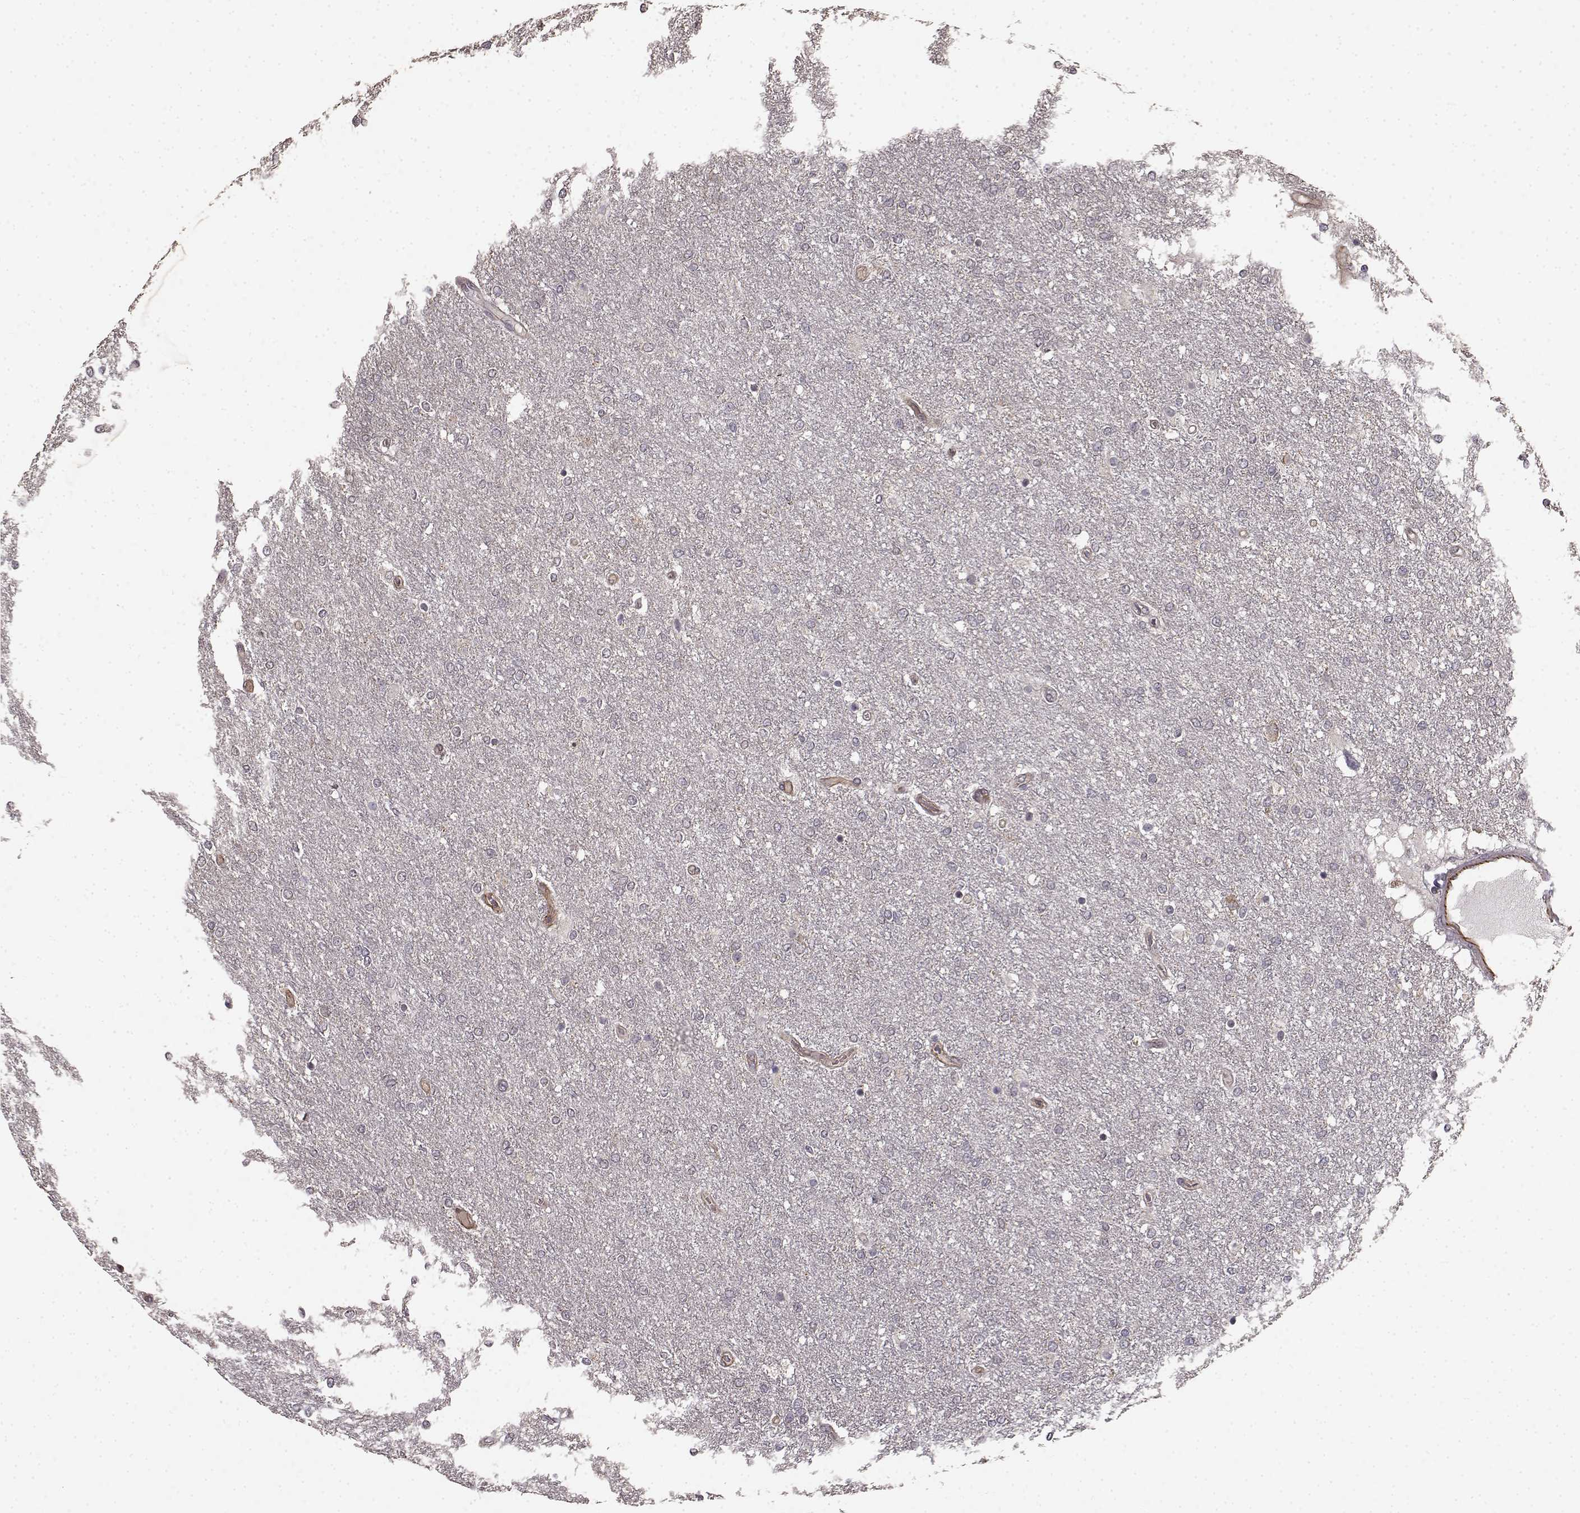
{"staining": {"intensity": "negative", "quantity": "none", "location": "none"}, "tissue": "glioma", "cell_type": "Tumor cells", "image_type": "cancer", "snomed": [{"axis": "morphology", "description": "Glioma, malignant, High grade"}, {"axis": "topography", "description": "Brain"}], "caption": "Immunohistochemical staining of glioma demonstrates no significant expression in tumor cells.", "gene": "BACH2", "patient": {"sex": "female", "age": 61}}